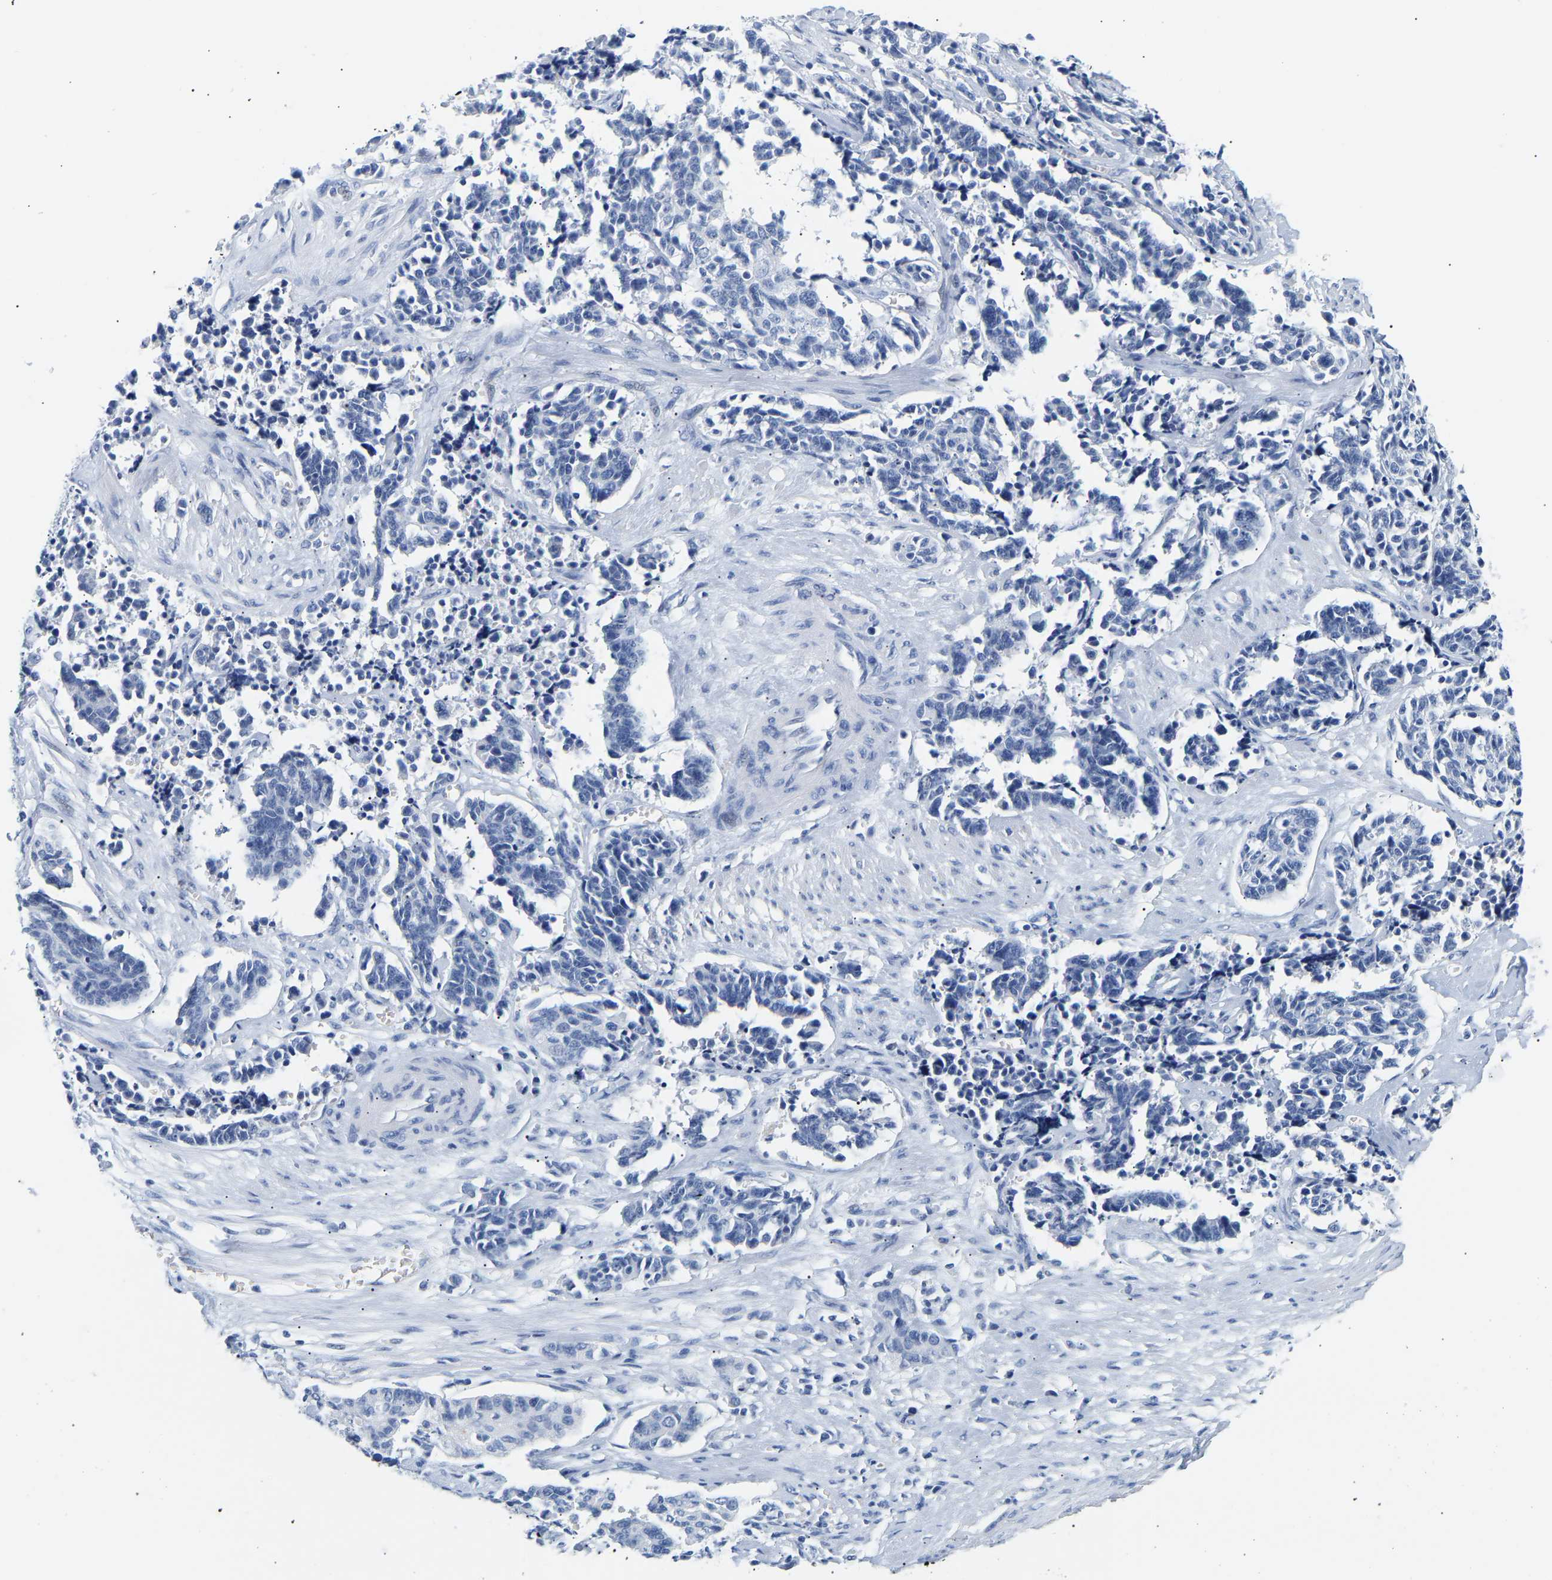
{"staining": {"intensity": "negative", "quantity": "none", "location": "none"}, "tissue": "cervical cancer", "cell_type": "Tumor cells", "image_type": "cancer", "snomed": [{"axis": "morphology", "description": "Squamous cell carcinoma, NOS"}, {"axis": "topography", "description": "Cervix"}], "caption": "An immunohistochemistry (IHC) micrograph of cervical cancer is shown. There is no staining in tumor cells of cervical cancer.", "gene": "SPINK2", "patient": {"sex": "female", "age": 35}}